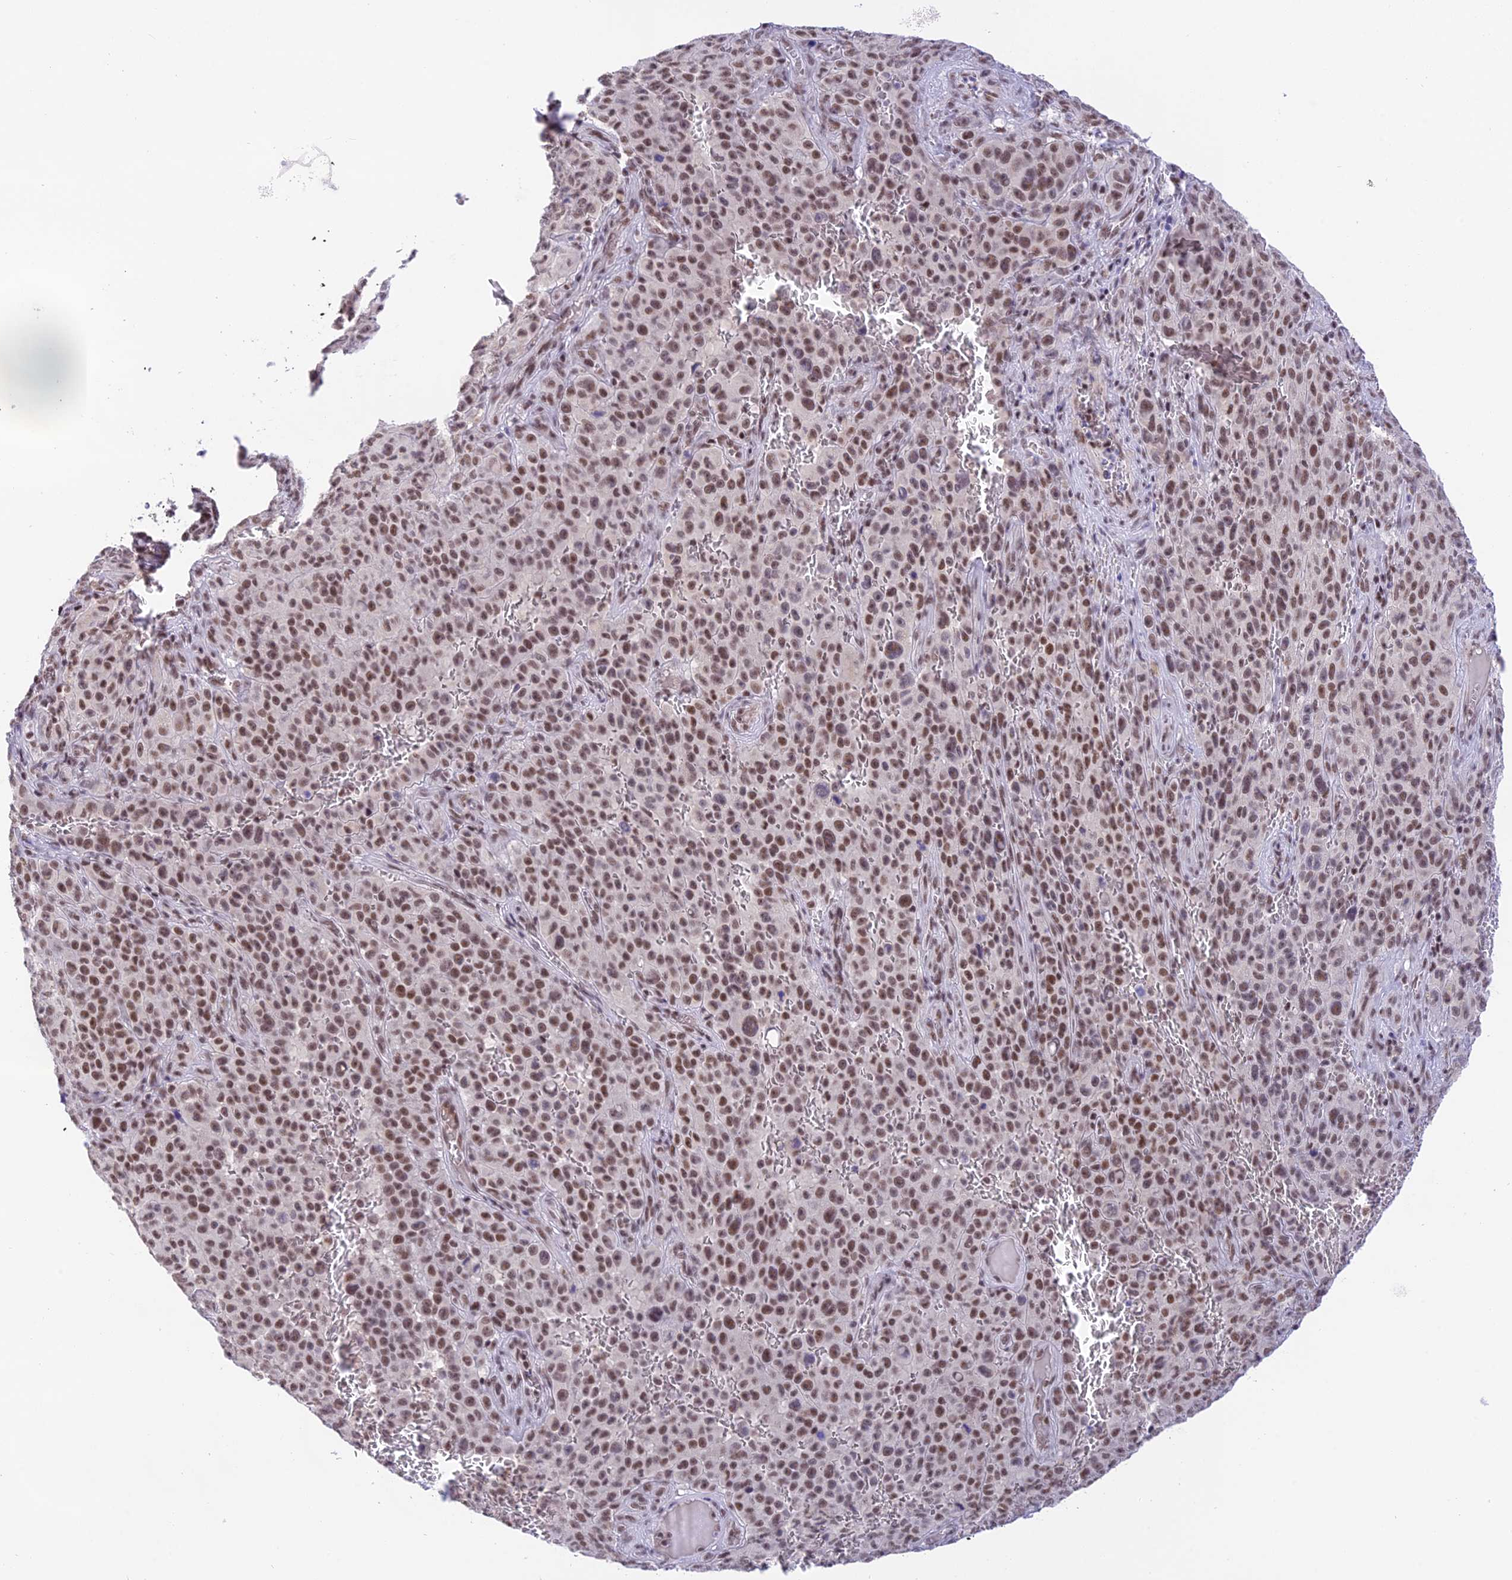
{"staining": {"intensity": "moderate", "quantity": ">75%", "location": "nuclear"}, "tissue": "melanoma", "cell_type": "Tumor cells", "image_type": "cancer", "snomed": [{"axis": "morphology", "description": "Malignant melanoma, NOS"}, {"axis": "topography", "description": "Skin"}], "caption": "Melanoma was stained to show a protein in brown. There is medium levels of moderate nuclear expression in about >75% of tumor cells.", "gene": "THAP11", "patient": {"sex": "female", "age": 82}}